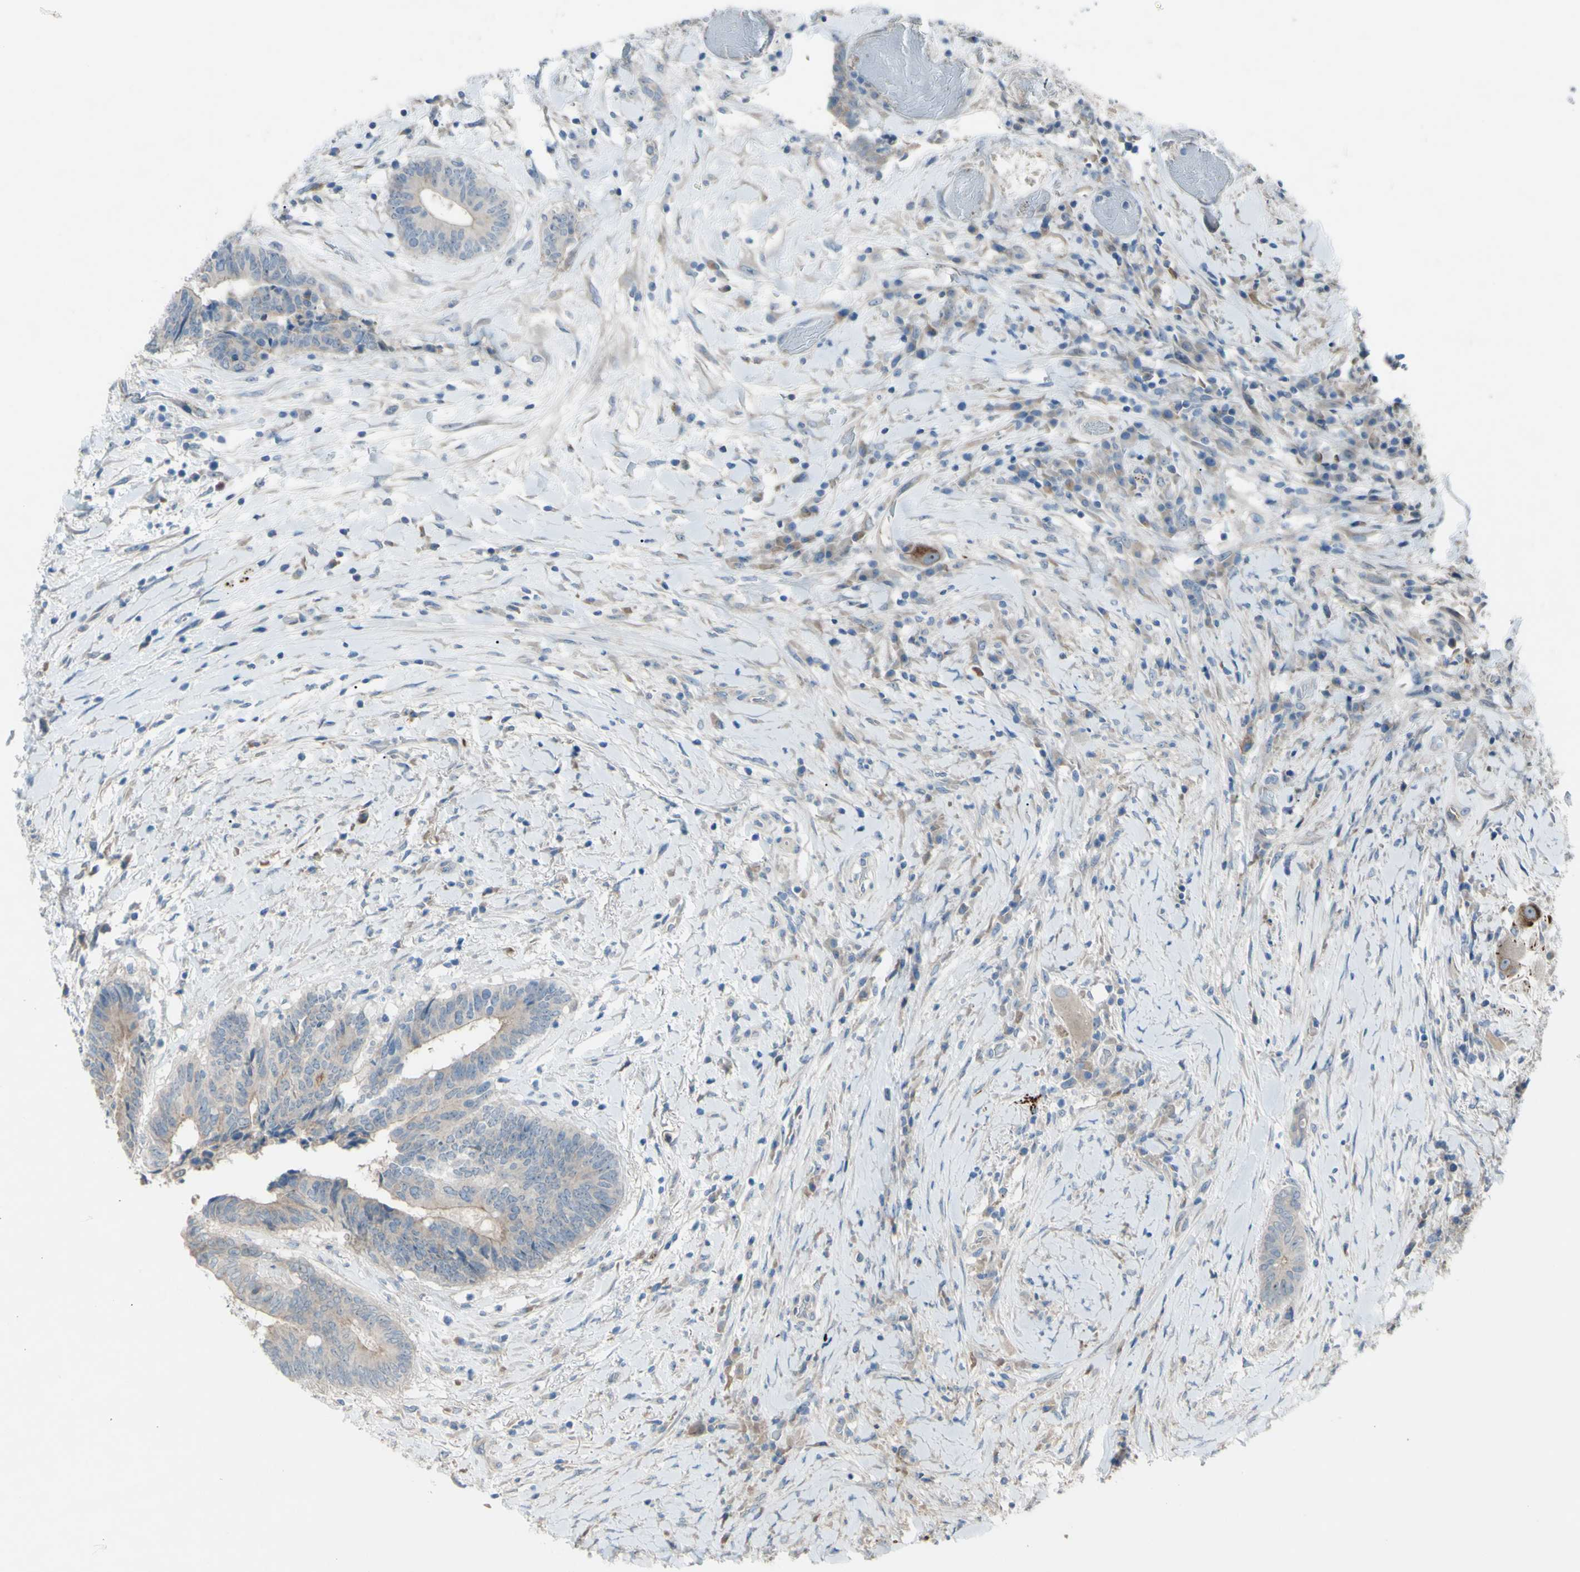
{"staining": {"intensity": "weak", "quantity": "25%-75%", "location": "cytoplasmic/membranous"}, "tissue": "colorectal cancer", "cell_type": "Tumor cells", "image_type": "cancer", "snomed": [{"axis": "morphology", "description": "Adenocarcinoma, NOS"}, {"axis": "topography", "description": "Rectum"}], "caption": "Human colorectal cancer stained with a protein marker reveals weak staining in tumor cells.", "gene": "ATRN", "patient": {"sex": "male", "age": 63}}